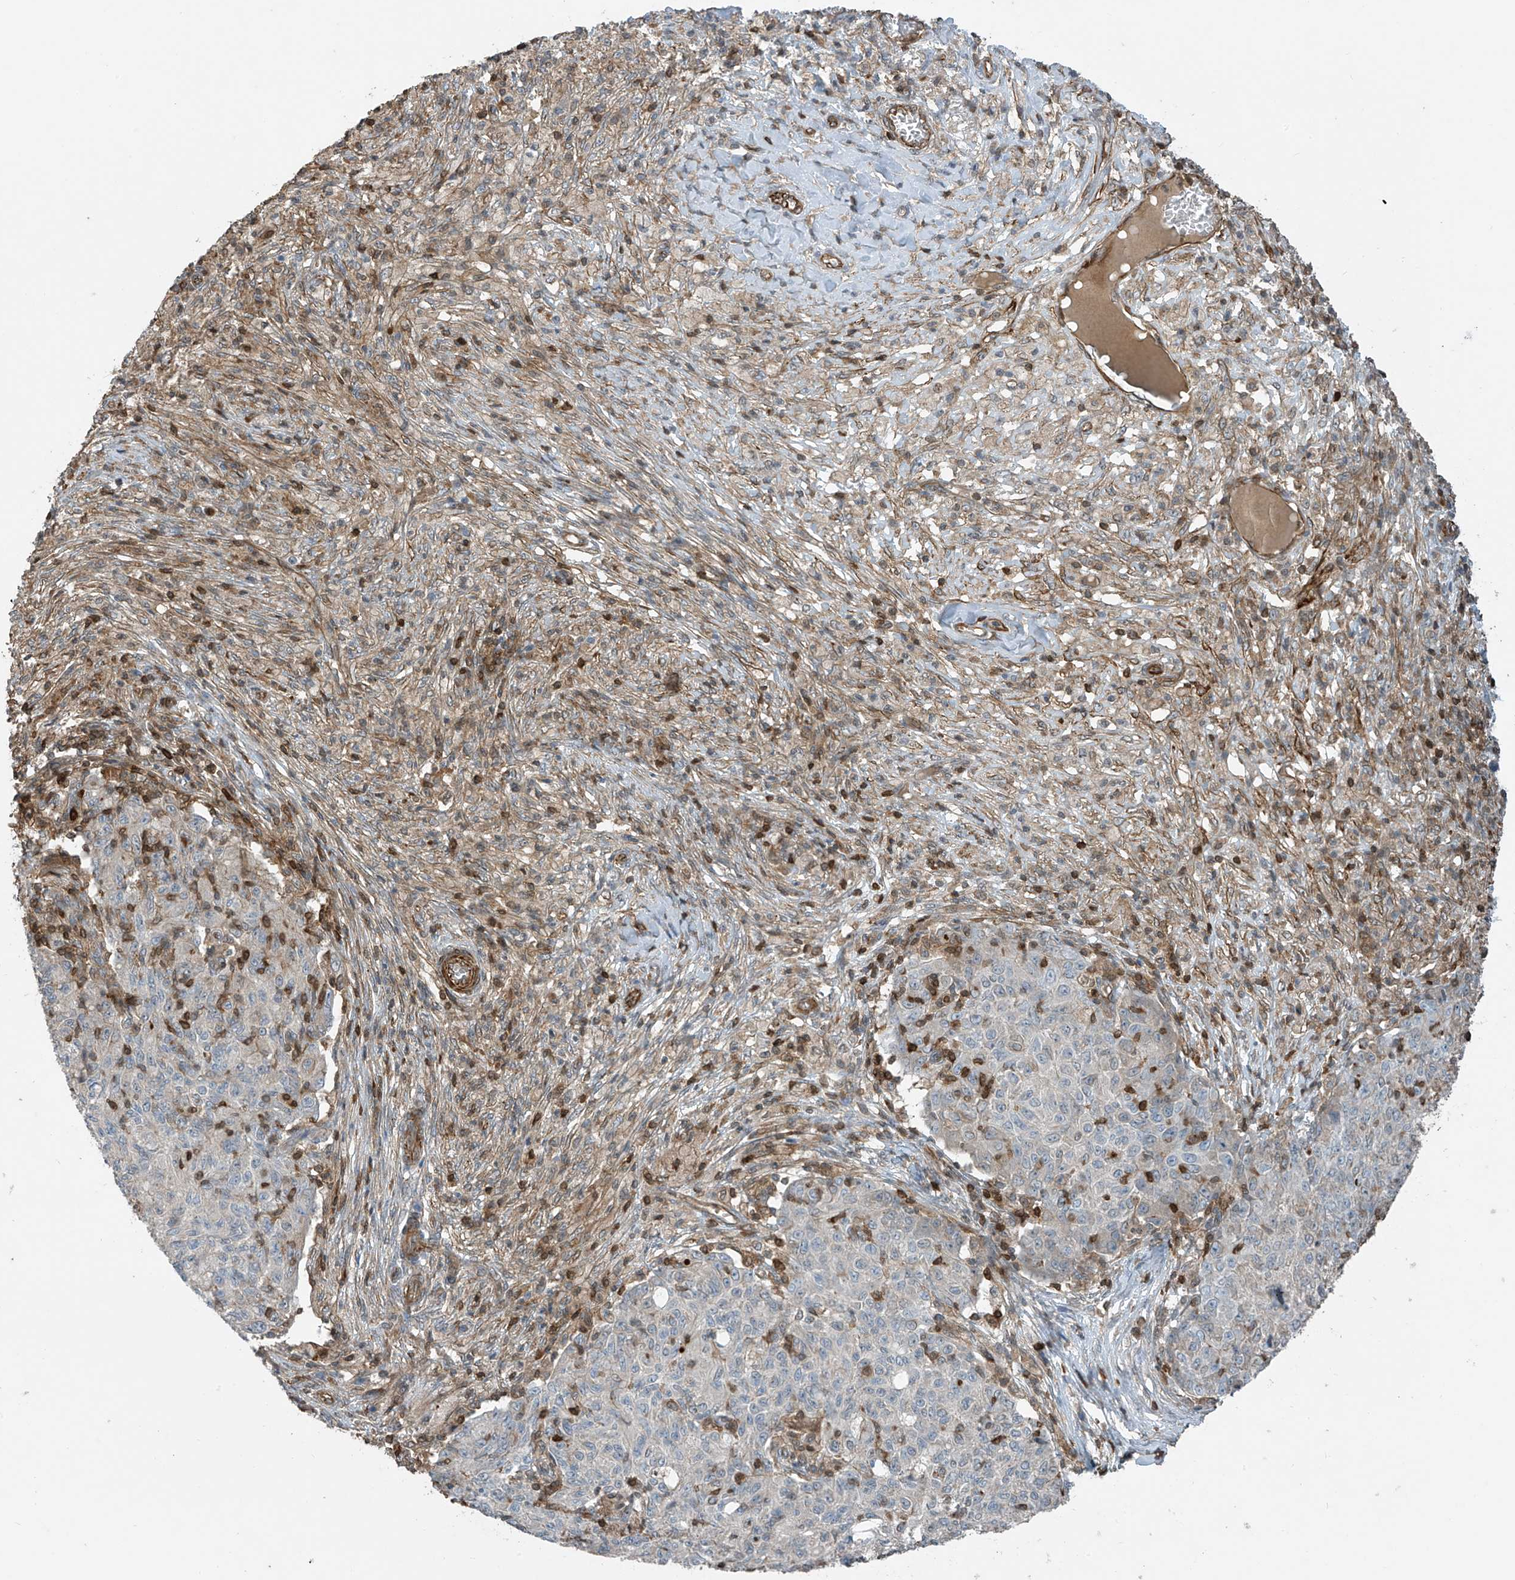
{"staining": {"intensity": "negative", "quantity": "none", "location": "none"}, "tissue": "ovarian cancer", "cell_type": "Tumor cells", "image_type": "cancer", "snomed": [{"axis": "morphology", "description": "Carcinoma, endometroid"}, {"axis": "topography", "description": "Ovary"}], "caption": "A high-resolution micrograph shows IHC staining of endometroid carcinoma (ovarian), which displays no significant staining in tumor cells.", "gene": "SH3BGRL3", "patient": {"sex": "female", "age": 42}}